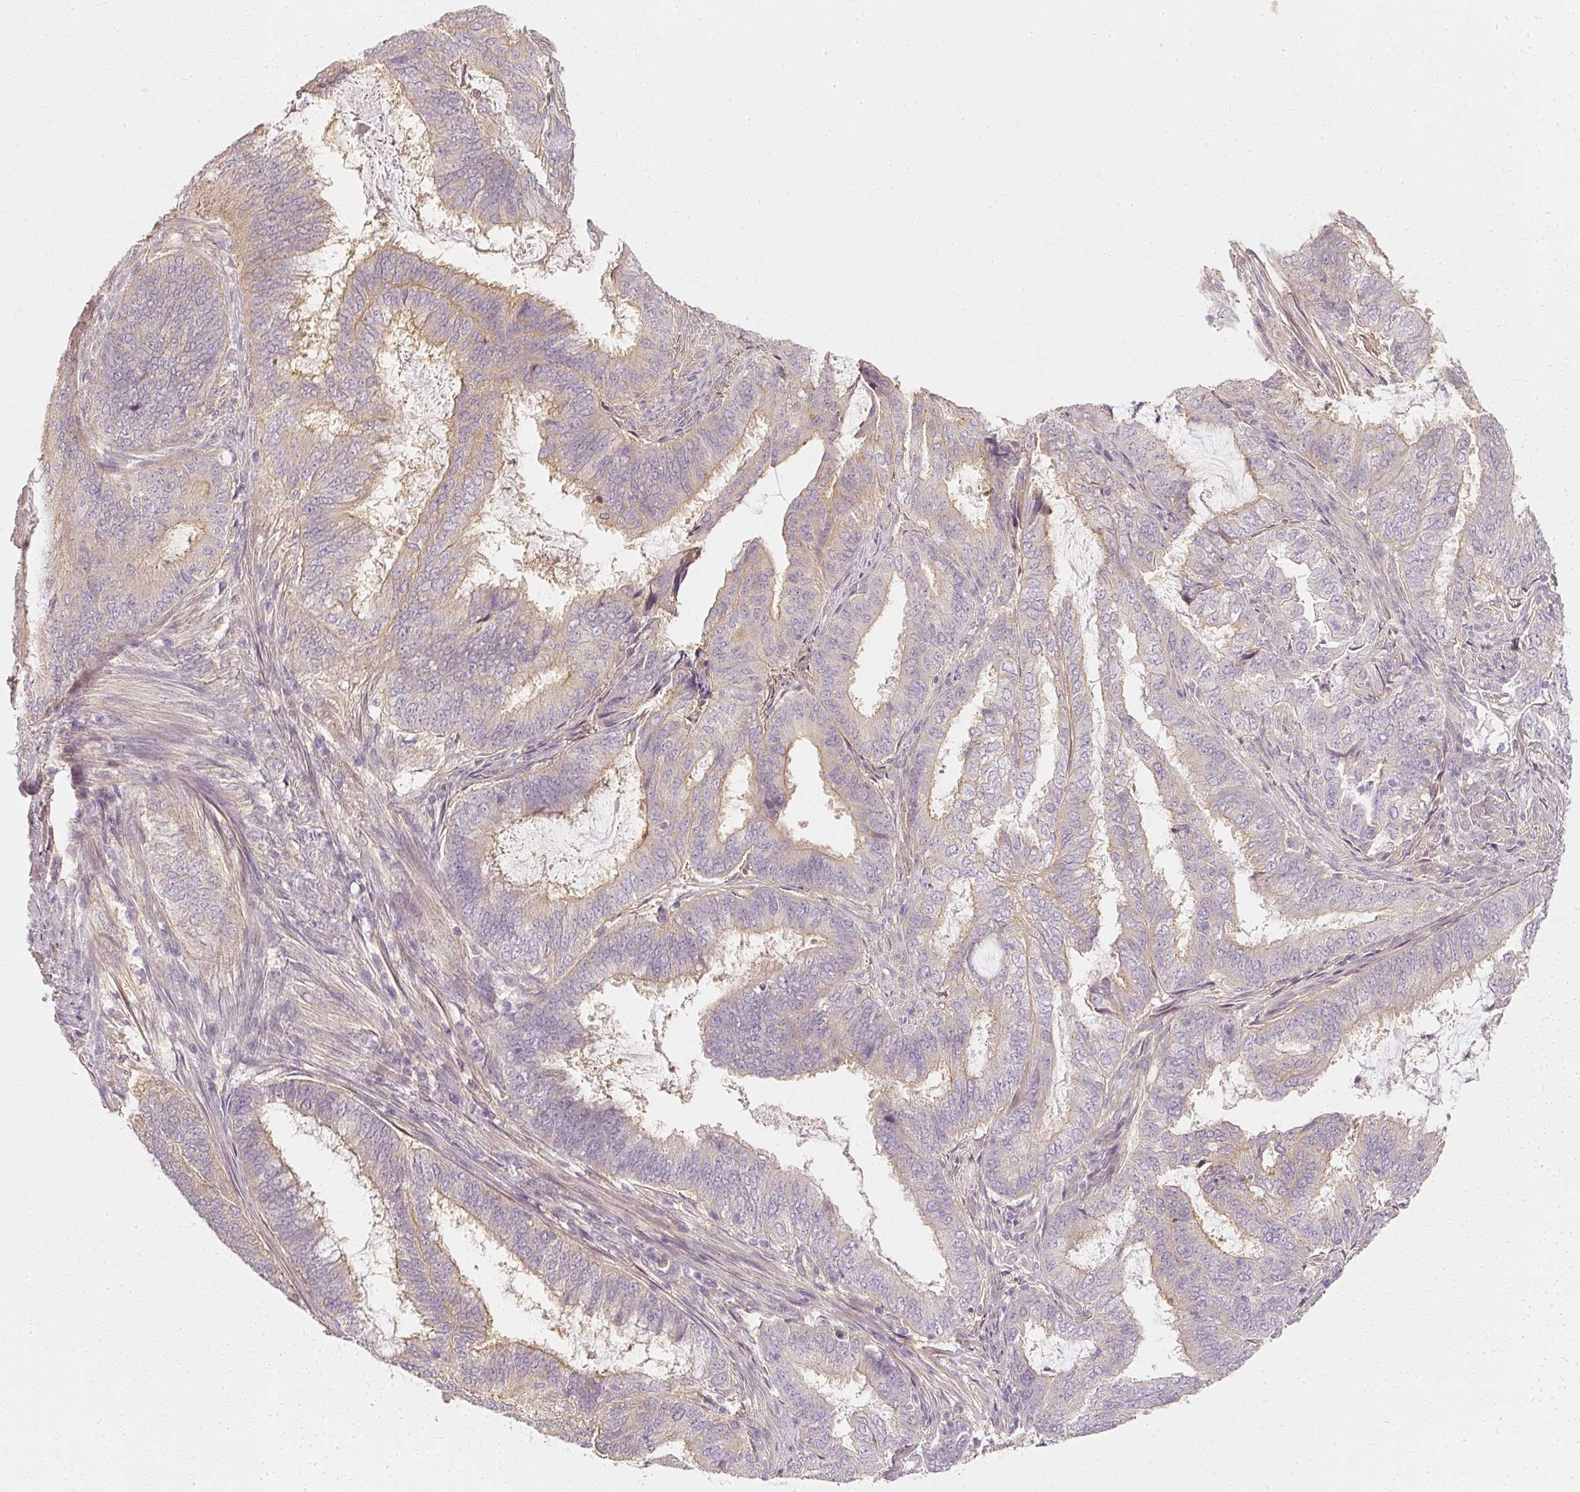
{"staining": {"intensity": "moderate", "quantity": "<25%", "location": "cytoplasmic/membranous"}, "tissue": "endometrial cancer", "cell_type": "Tumor cells", "image_type": "cancer", "snomed": [{"axis": "morphology", "description": "Adenocarcinoma, NOS"}, {"axis": "topography", "description": "Endometrium"}], "caption": "Endometrial adenocarcinoma stained with DAB (3,3'-diaminobenzidine) immunohistochemistry (IHC) exhibits low levels of moderate cytoplasmic/membranous positivity in about <25% of tumor cells.", "gene": "GNAQ", "patient": {"sex": "female", "age": 51}}